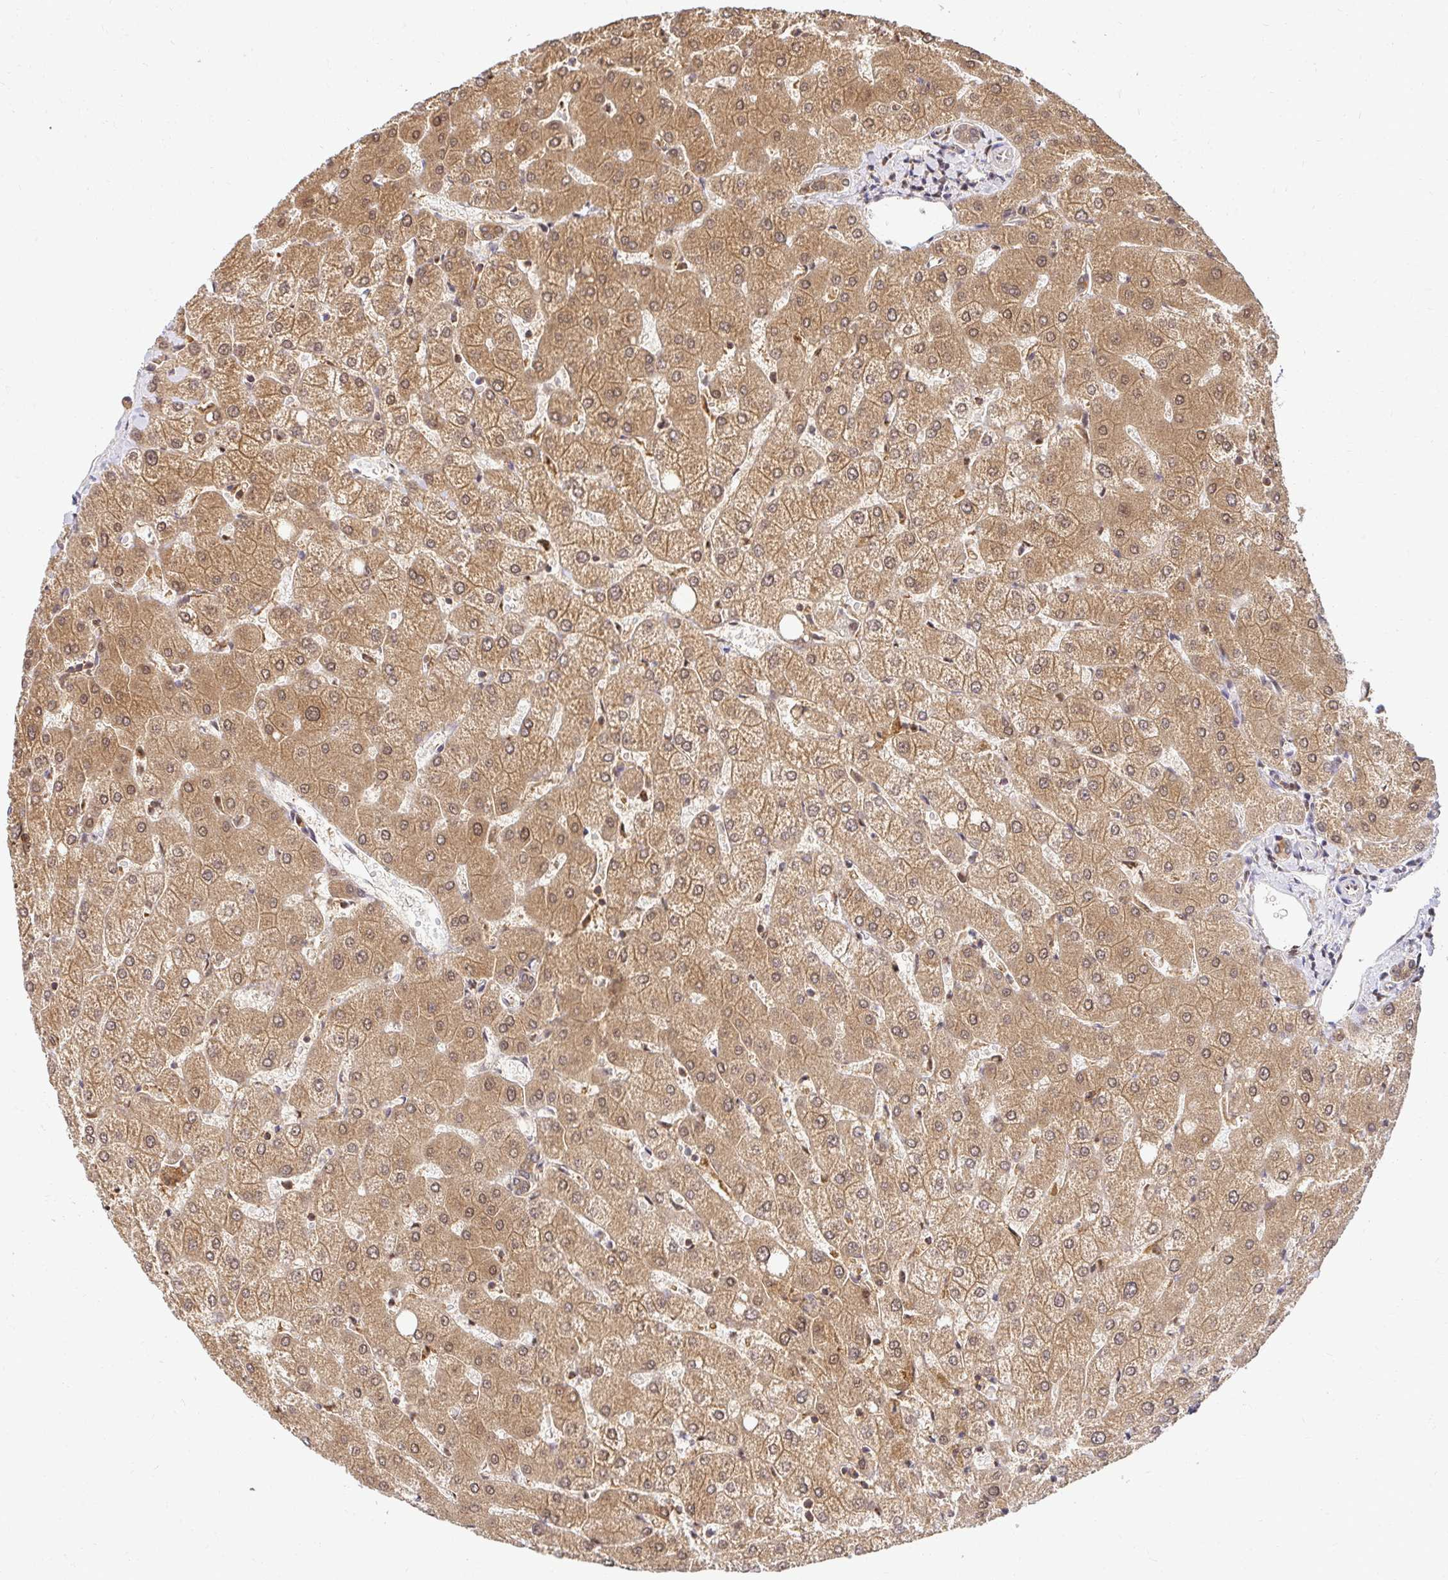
{"staining": {"intensity": "moderate", "quantity": ">75%", "location": "cytoplasmic/membranous"}, "tissue": "liver", "cell_type": "Cholangiocytes", "image_type": "normal", "snomed": [{"axis": "morphology", "description": "Normal tissue, NOS"}, {"axis": "topography", "description": "Liver"}], "caption": "Immunohistochemistry (IHC) of normal human liver reveals medium levels of moderate cytoplasmic/membranous staining in about >75% of cholangiocytes.", "gene": "PSMA4", "patient": {"sex": "female", "age": 54}}